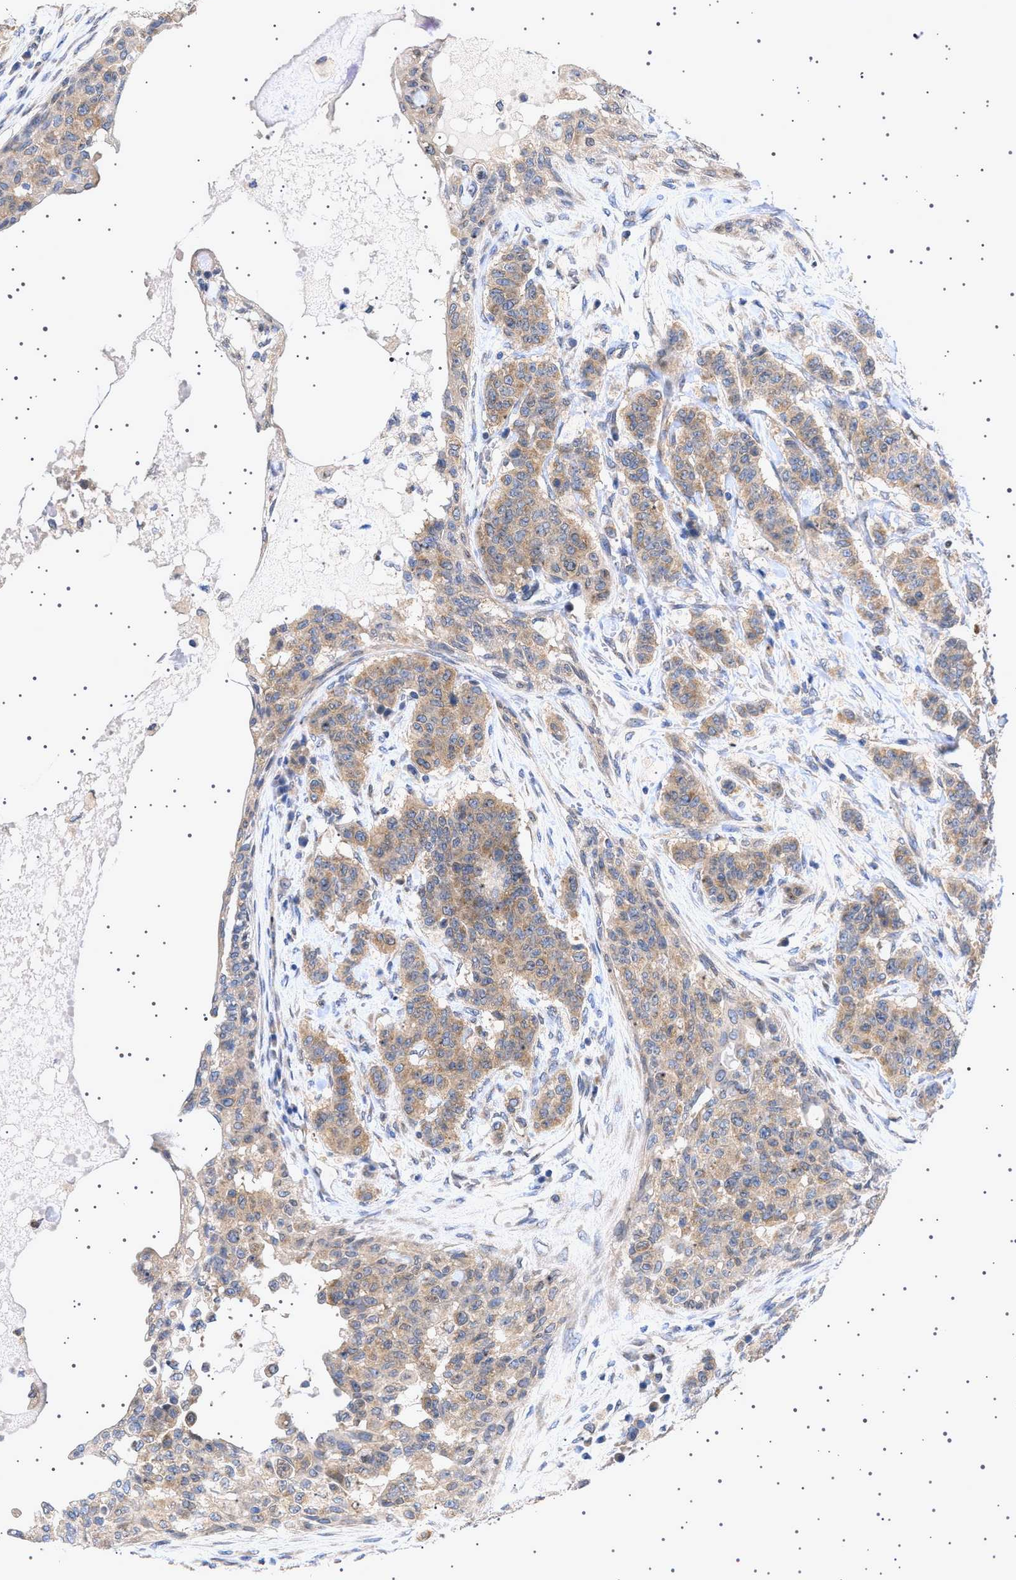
{"staining": {"intensity": "moderate", "quantity": ">75%", "location": "cytoplasmic/membranous"}, "tissue": "breast cancer", "cell_type": "Tumor cells", "image_type": "cancer", "snomed": [{"axis": "morphology", "description": "Normal tissue, NOS"}, {"axis": "morphology", "description": "Duct carcinoma"}, {"axis": "topography", "description": "Breast"}], "caption": "Protein expression analysis of breast intraductal carcinoma displays moderate cytoplasmic/membranous expression in approximately >75% of tumor cells.", "gene": "NUP93", "patient": {"sex": "female", "age": 40}}